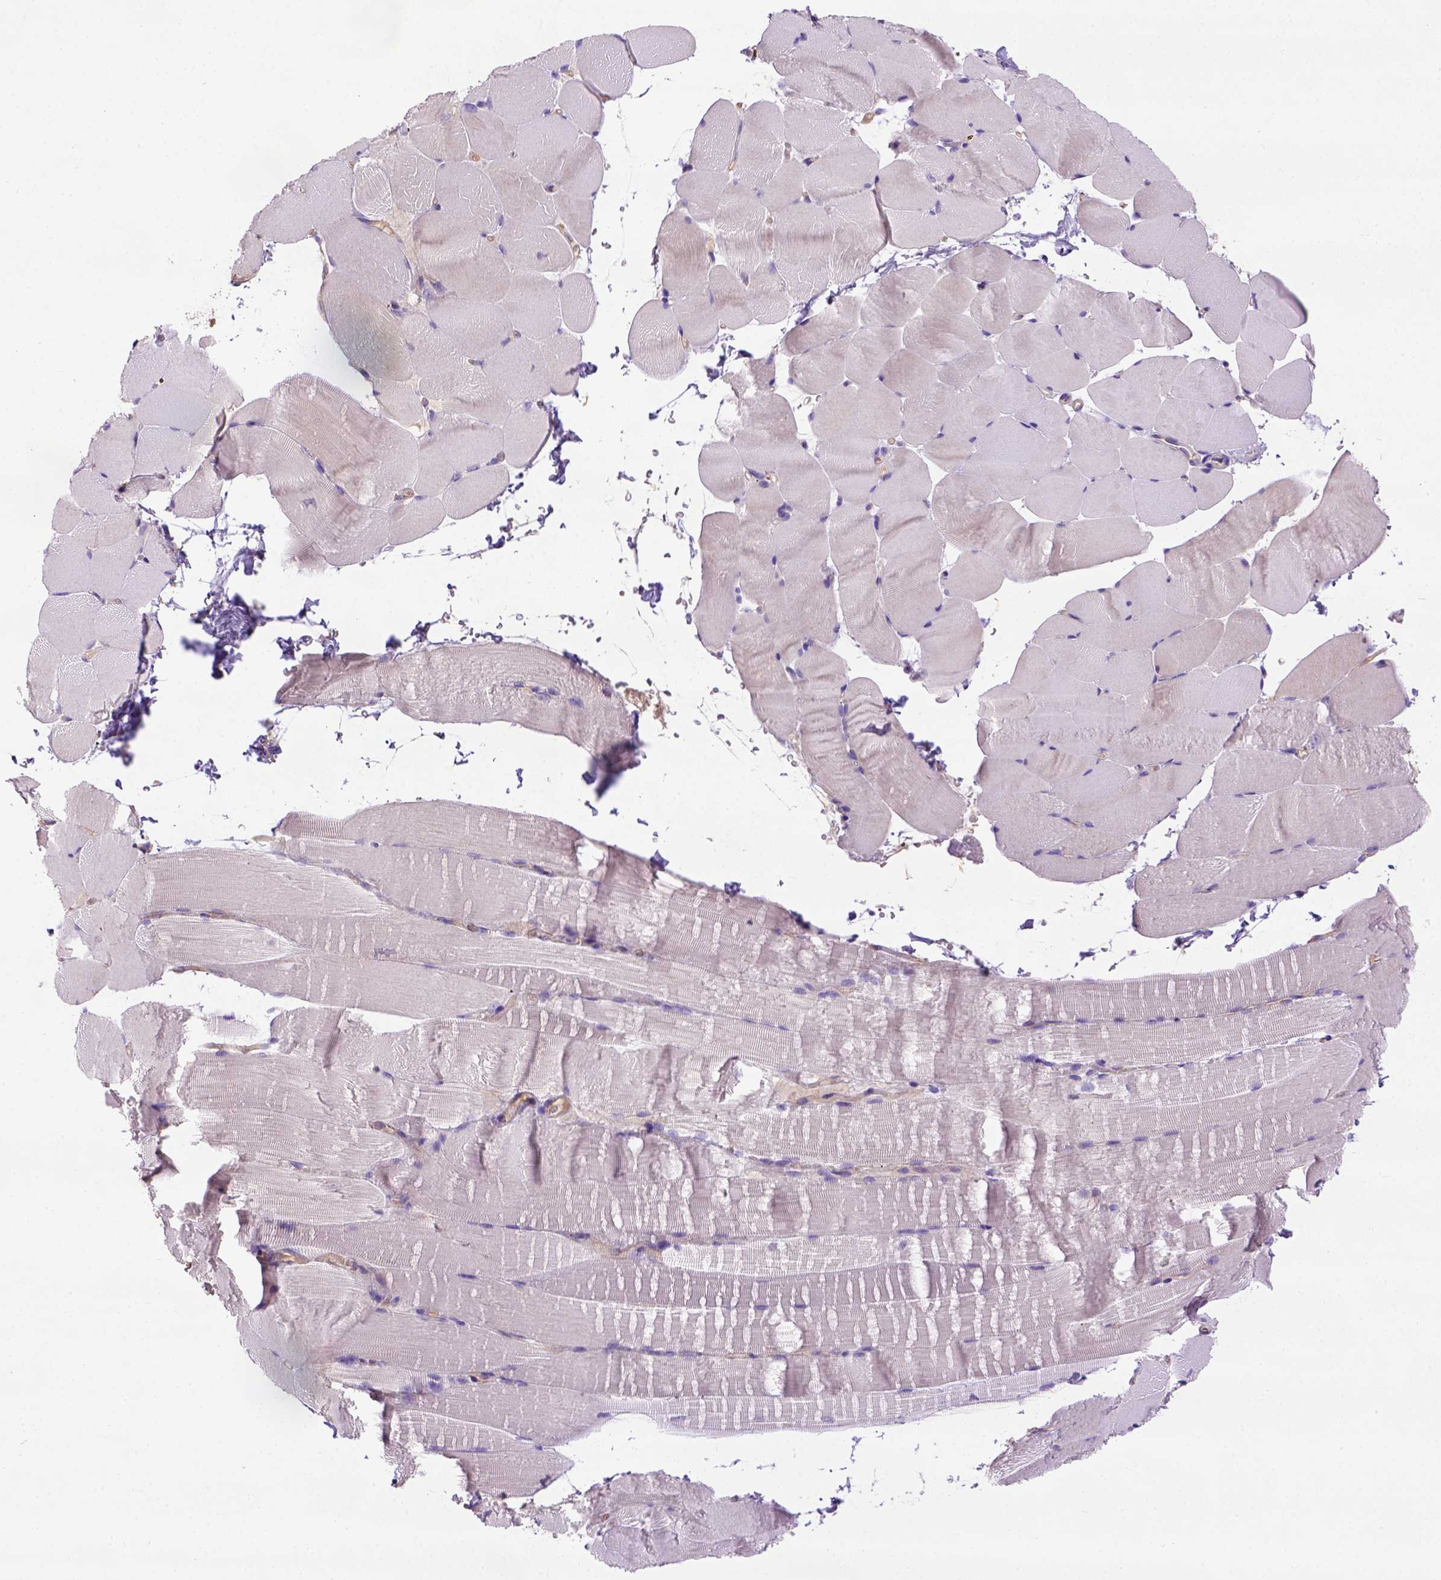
{"staining": {"intensity": "negative", "quantity": "none", "location": "none"}, "tissue": "skeletal muscle", "cell_type": "Myocytes", "image_type": "normal", "snomed": [{"axis": "morphology", "description": "Normal tissue, NOS"}, {"axis": "topography", "description": "Skeletal muscle"}], "caption": "Skeletal muscle stained for a protein using immunohistochemistry (IHC) exhibits no positivity myocytes.", "gene": "DEPDC1B", "patient": {"sex": "female", "age": 37}}